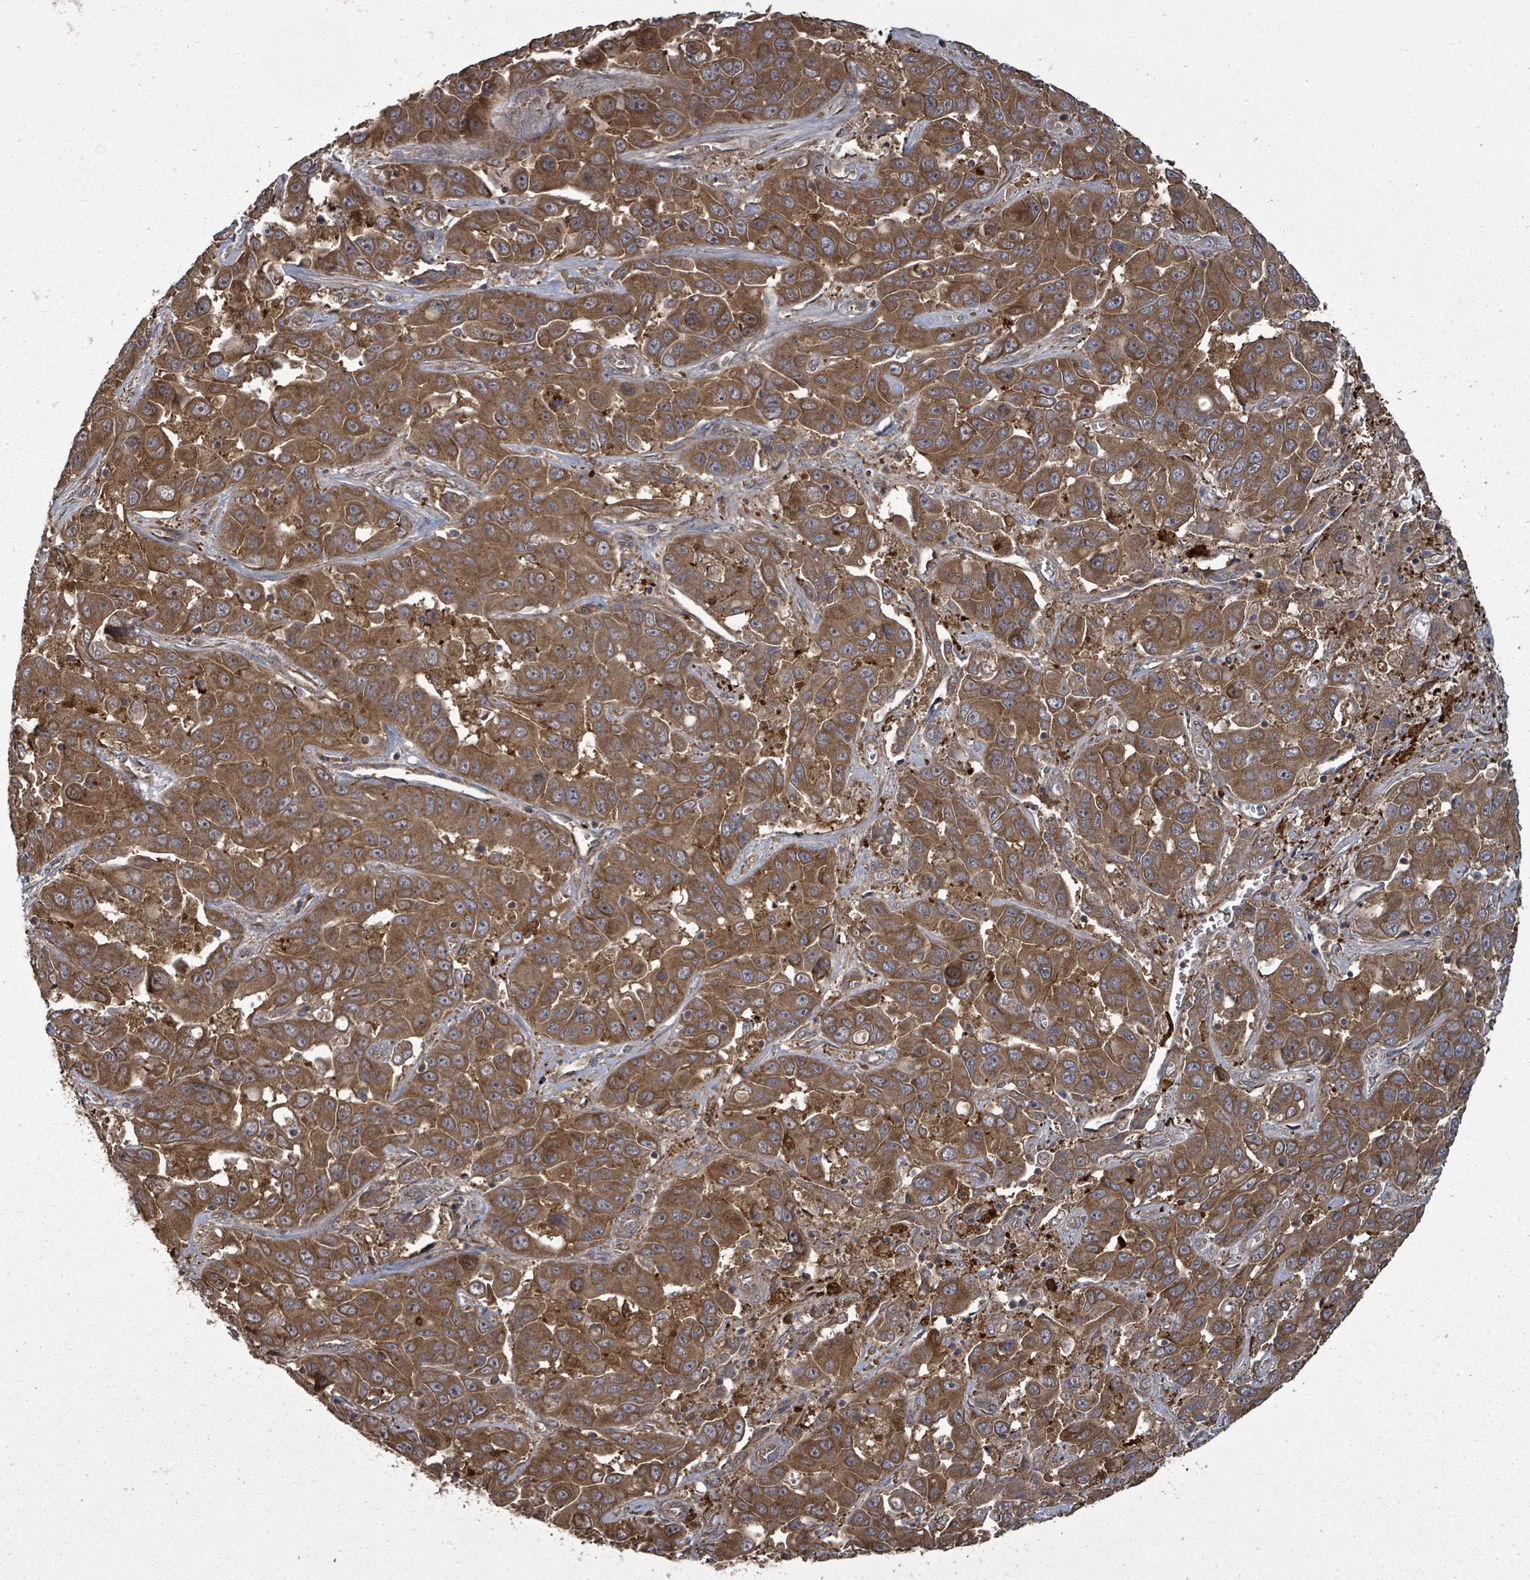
{"staining": {"intensity": "moderate", "quantity": ">75%", "location": "cytoplasmic/membranous"}, "tissue": "liver cancer", "cell_type": "Tumor cells", "image_type": "cancer", "snomed": [{"axis": "morphology", "description": "Cholangiocarcinoma"}, {"axis": "topography", "description": "Liver"}], "caption": "IHC staining of liver cholangiocarcinoma, which exhibits medium levels of moderate cytoplasmic/membranous staining in about >75% of tumor cells indicating moderate cytoplasmic/membranous protein positivity. The staining was performed using DAB (brown) for protein detection and nuclei were counterstained in hematoxylin (blue).", "gene": "EIF3C", "patient": {"sex": "female", "age": 52}}